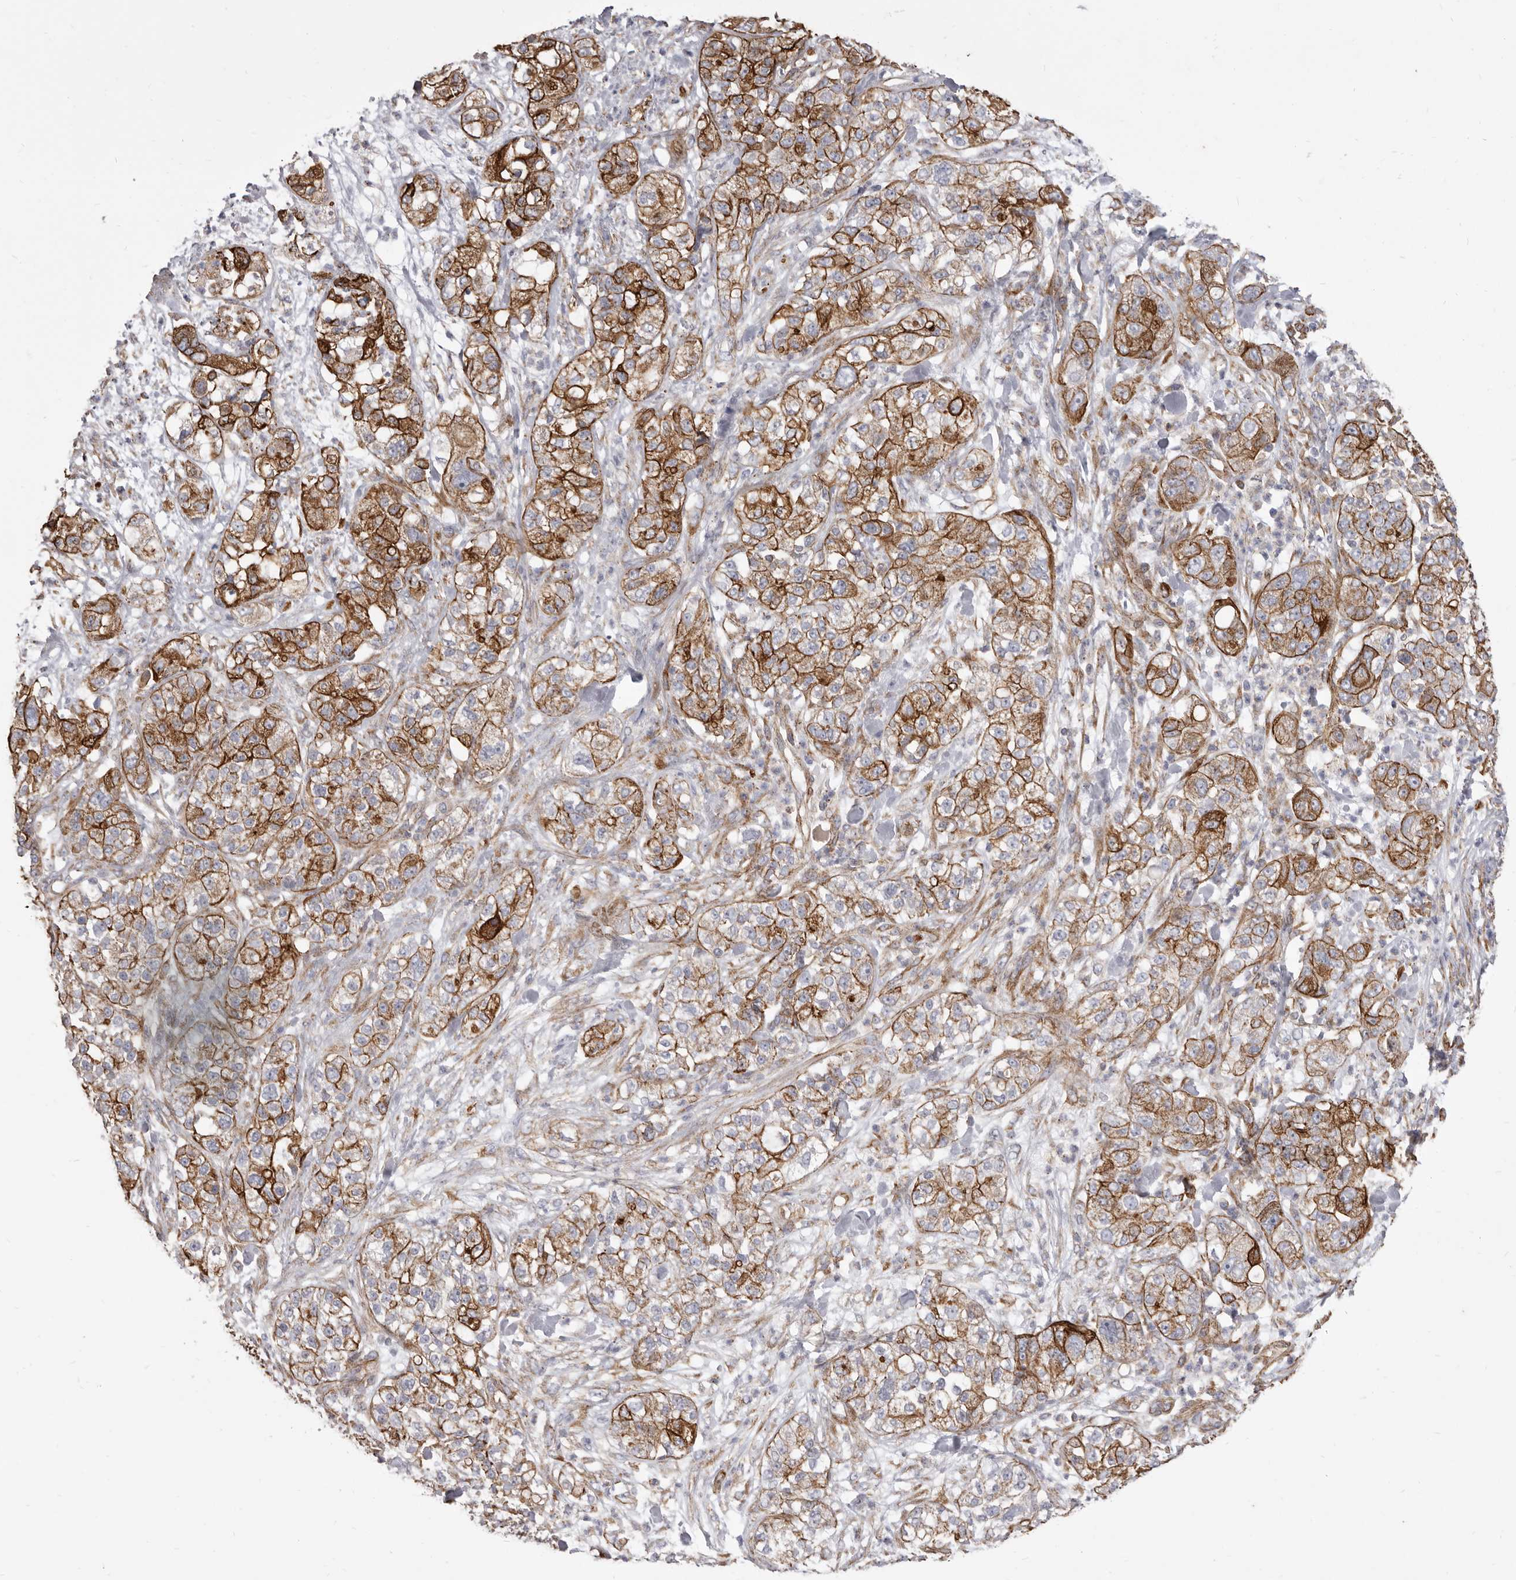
{"staining": {"intensity": "strong", "quantity": "25%-75%", "location": "cytoplasmic/membranous"}, "tissue": "pancreatic cancer", "cell_type": "Tumor cells", "image_type": "cancer", "snomed": [{"axis": "morphology", "description": "Adenocarcinoma, NOS"}, {"axis": "topography", "description": "Pancreas"}], "caption": "A high-resolution image shows immunohistochemistry staining of pancreatic adenocarcinoma, which demonstrates strong cytoplasmic/membranous staining in about 25%-75% of tumor cells.", "gene": "P2RX6", "patient": {"sex": "female", "age": 78}}